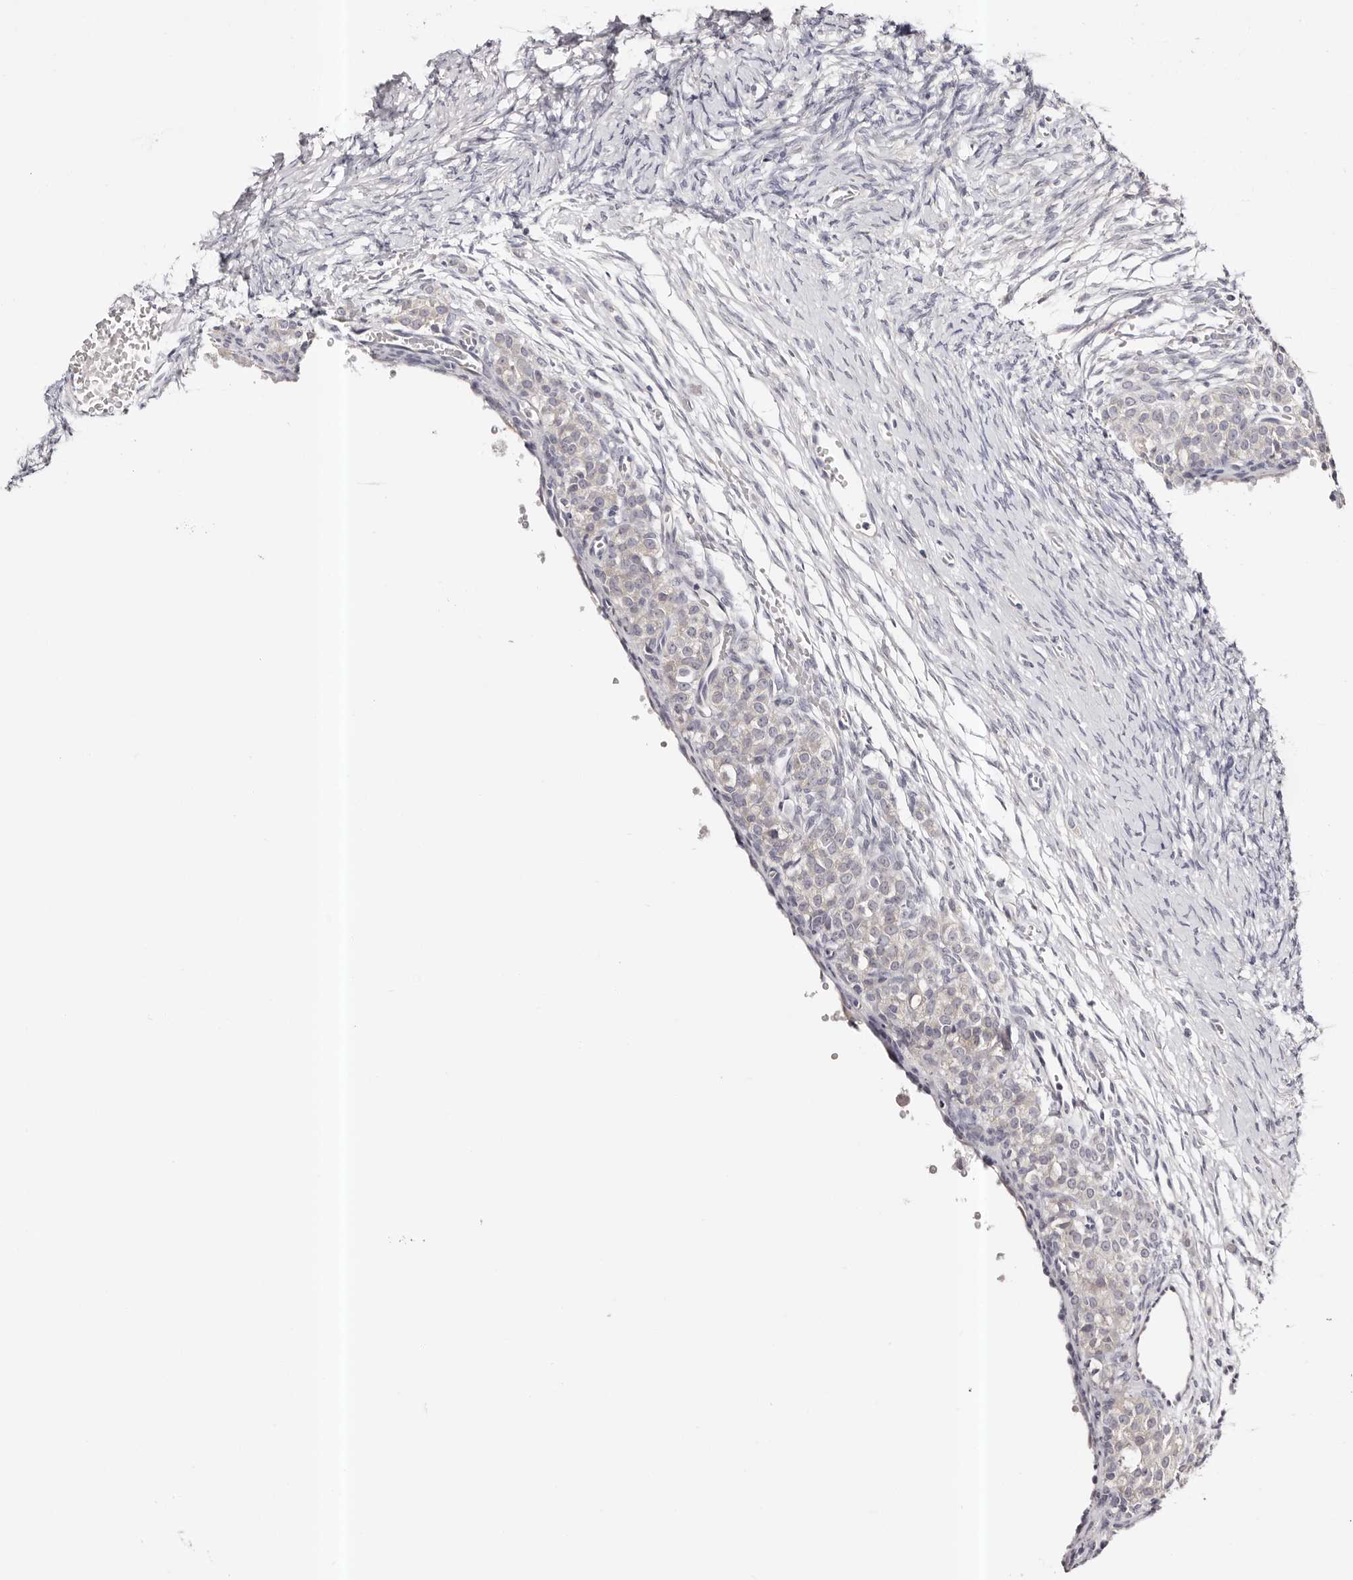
{"staining": {"intensity": "negative", "quantity": "none", "location": "none"}, "tissue": "ovary", "cell_type": "Ovarian stroma cells", "image_type": "normal", "snomed": [{"axis": "morphology", "description": "Adenocarcinoma, NOS"}, {"axis": "topography", "description": "Endometrium"}], "caption": "Micrograph shows no significant protein staining in ovarian stroma cells of unremarkable ovary.", "gene": "ROM1", "patient": {"sex": "female", "age": 32}}